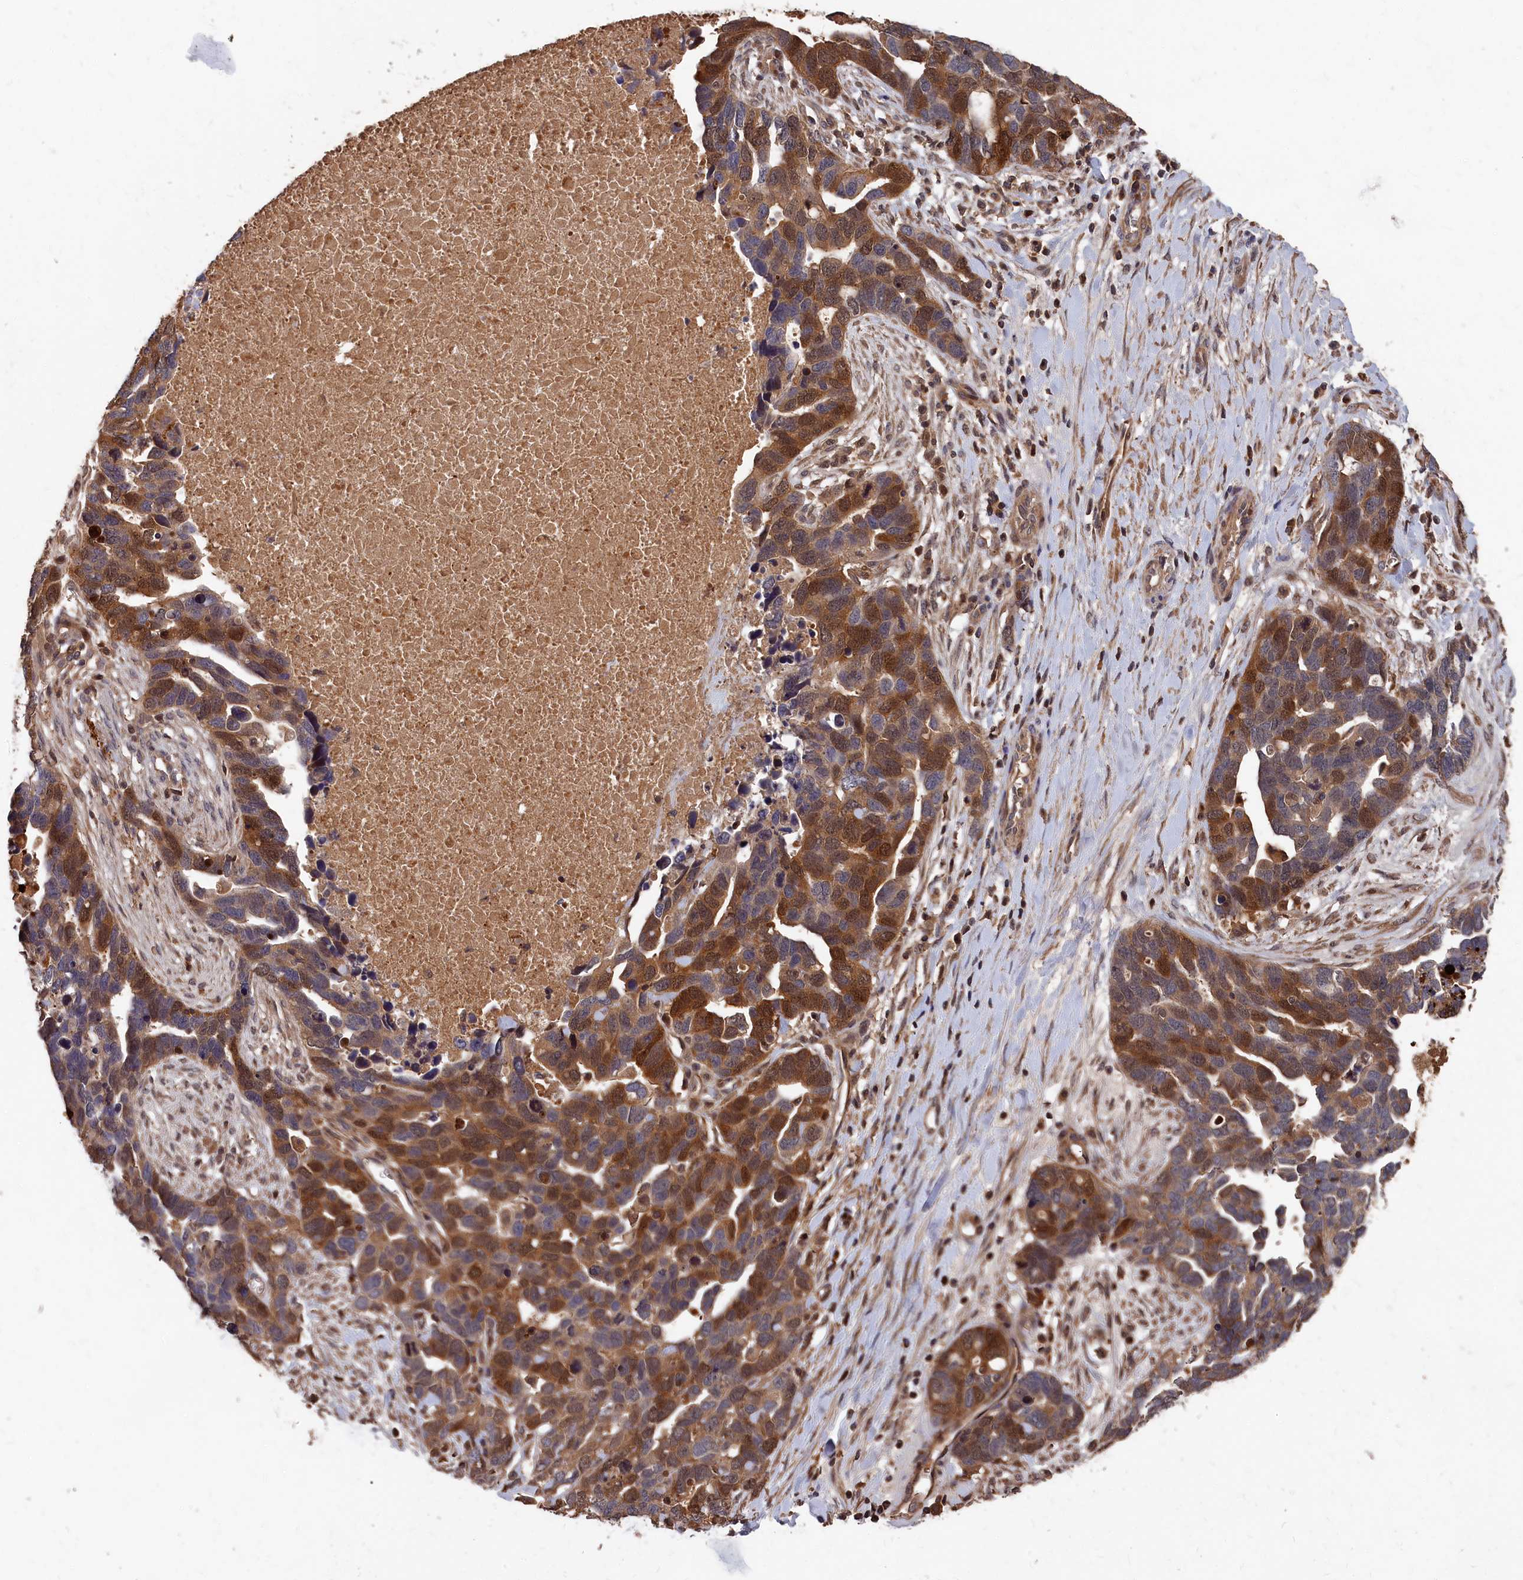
{"staining": {"intensity": "strong", "quantity": ">75%", "location": "cytoplasmic/membranous"}, "tissue": "ovarian cancer", "cell_type": "Tumor cells", "image_type": "cancer", "snomed": [{"axis": "morphology", "description": "Cystadenocarcinoma, serous, NOS"}, {"axis": "topography", "description": "Ovary"}], "caption": "The image demonstrates a brown stain indicating the presence of a protein in the cytoplasmic/membranous of tumor cells in ovarian serous cystadenocarcinoma. The staining is performed using DAB brown chromogen to label protein expression. The nuclei are counter-stained blue using hematoxylin.", "gene": "RMI2", "patient": {"sex": "female", "age": 54}}